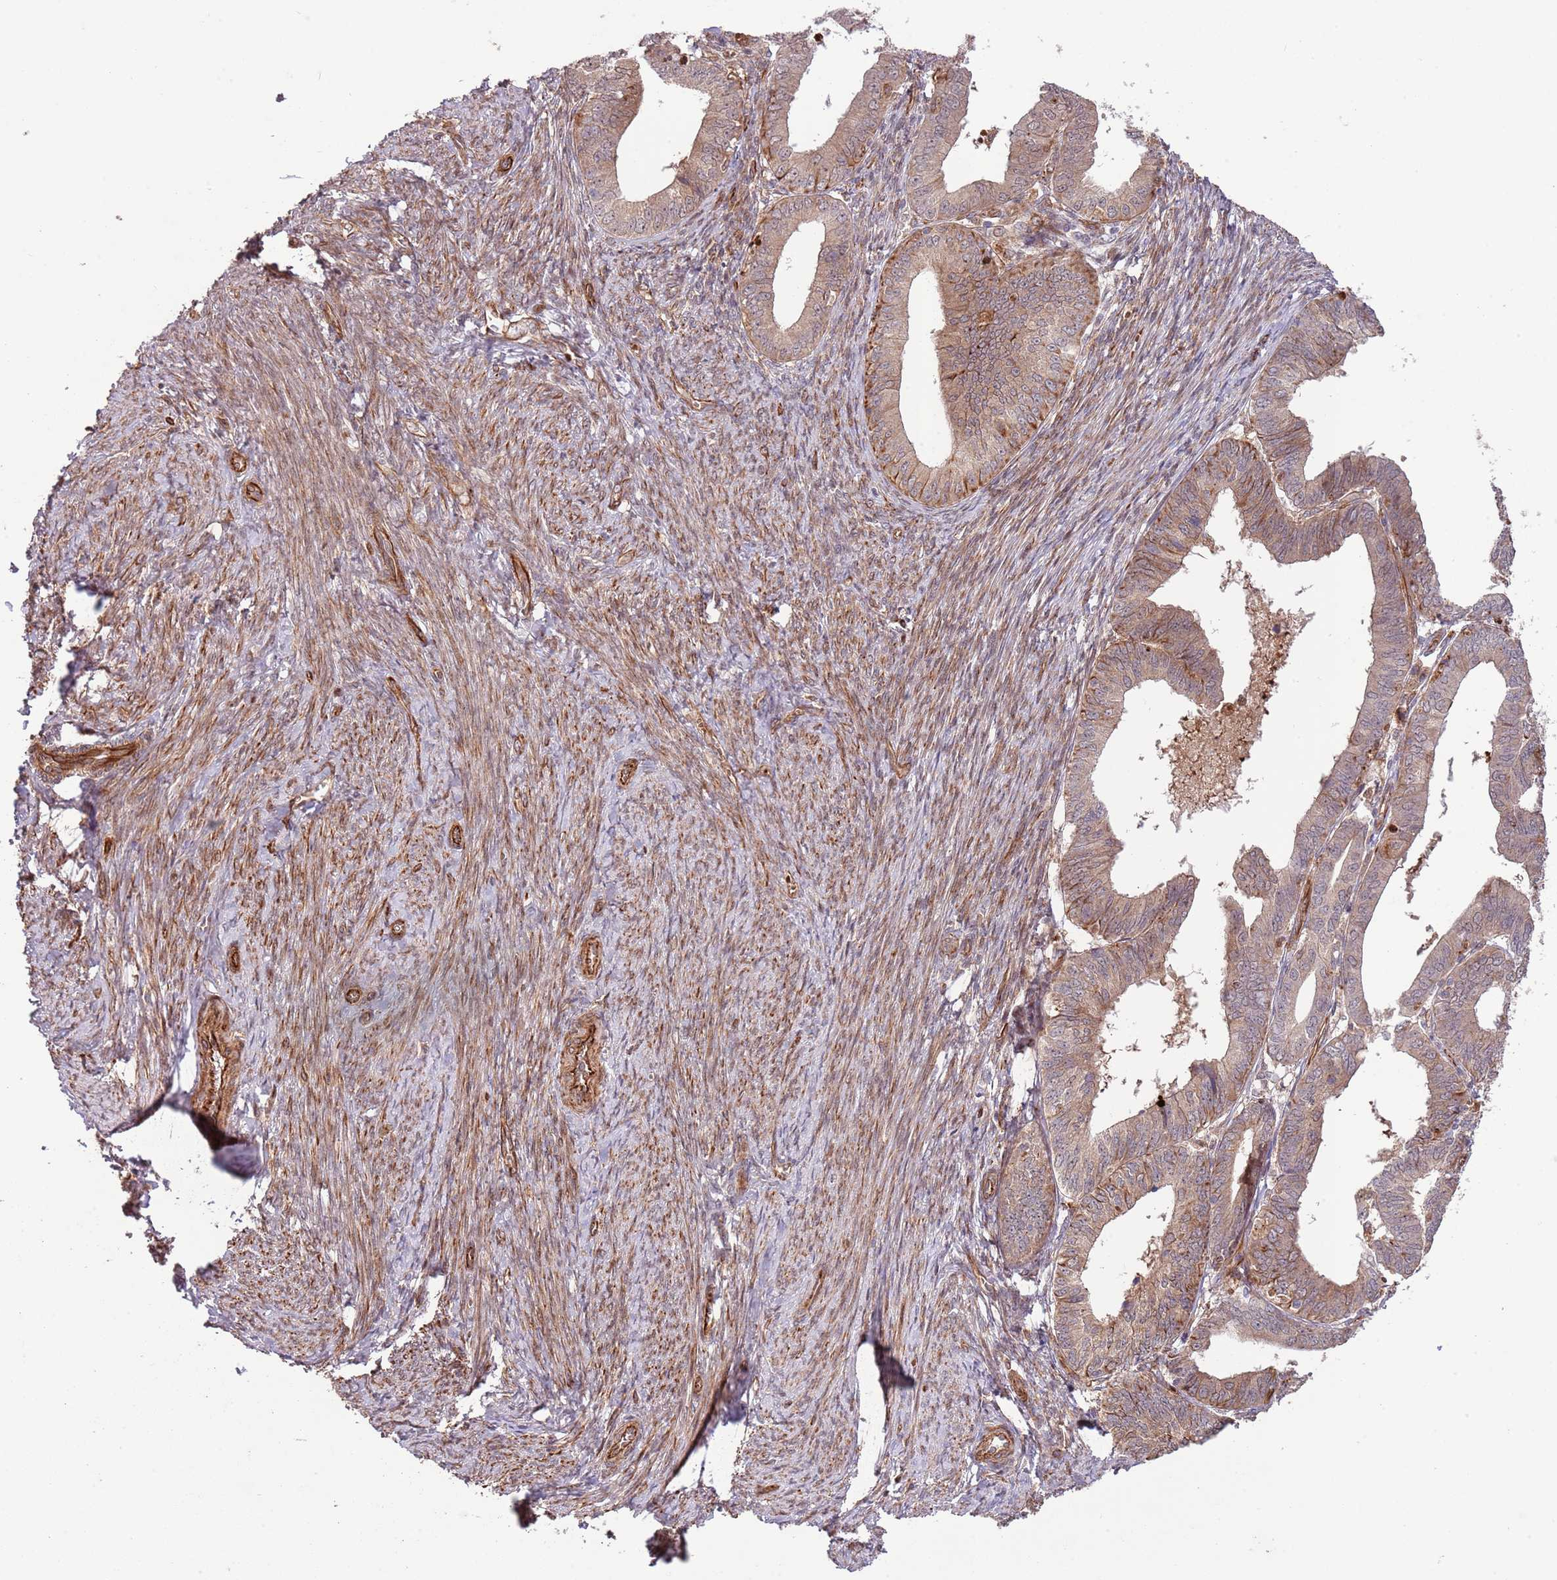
{"staining": {"intensity": "moderate", "quantity": ">75%", "location": "cytoplasmic/membranous,nuclear"}, "tissue": "endometrial cancer", "cell_type": "Tumor cells", "image_type": "cancer", "snomed": [{"axis": "morphology", "description": "Adenocarcinoma, NOS"}, {"axis": "topography", "description": "Endometrium"}], "caption": "Protein staining displays moderate cytoplasmic/membranous and nuclear positivity in approximately >75% of tumor cells in adenocarcinoma (endometrial).", "gene": "NEK3", "patient": {"sex": "female", "age": 56}}